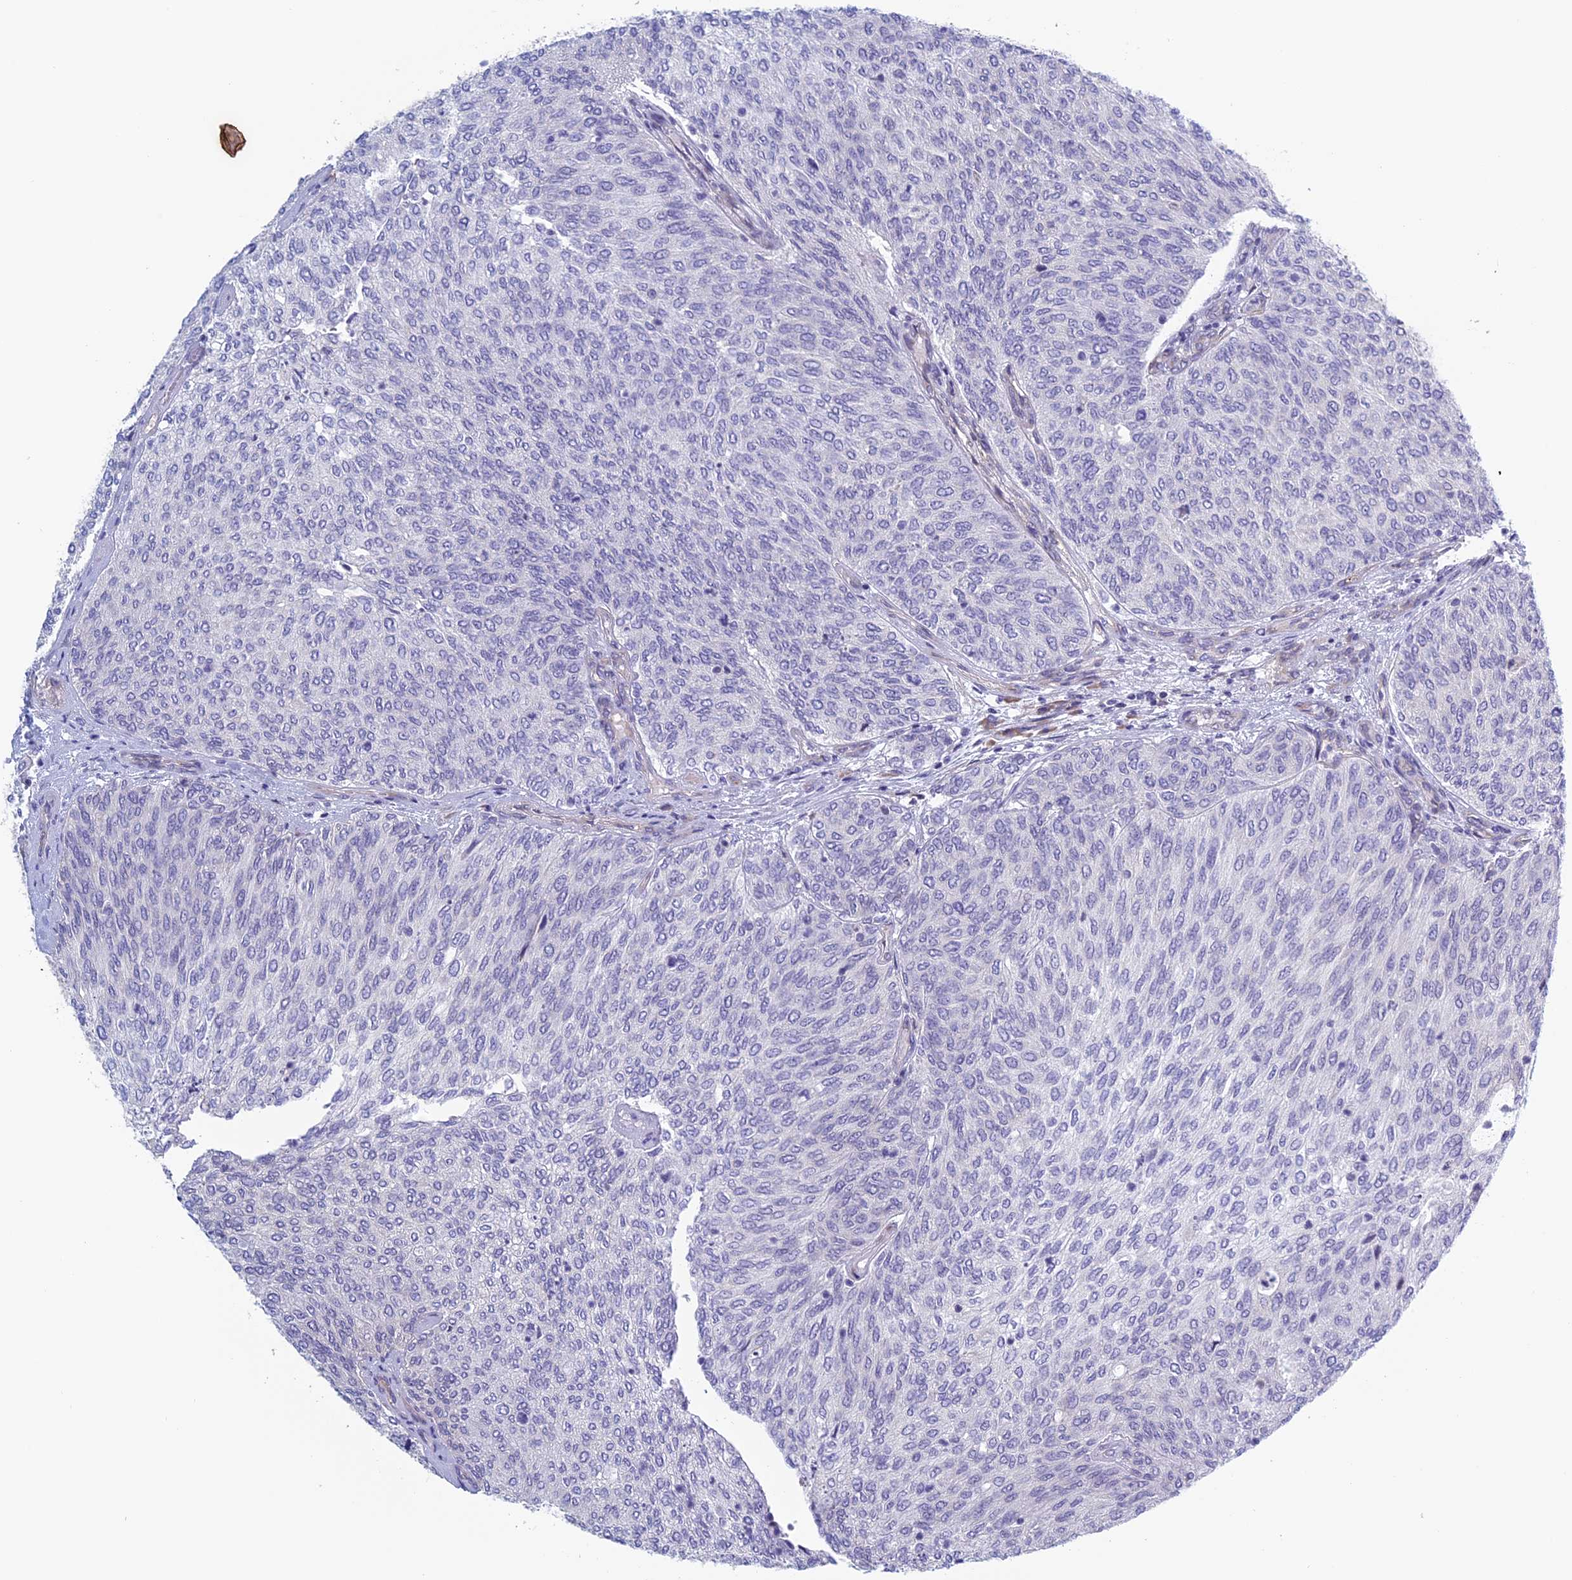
{"staining": {"intensity": "negative", "quantity": "none", "location": "none"}, "tissue": "urothelial cancer", "cell_type": "Tumor cells", "image_type": "cancer", "snomed": [{"axis": "morphology", "description": "Urothelial carcinoma, Low grade"}, {"axis": "topography", "description": "Urinary bladder"}], "caption": "Urothelial cancer was stained to show a protein in brown. There is no significant staining in tumor cells. Nuclei are stained in blue.", "gene": "BCL2L10", "patient": {"sex": "female", "age": 79}}